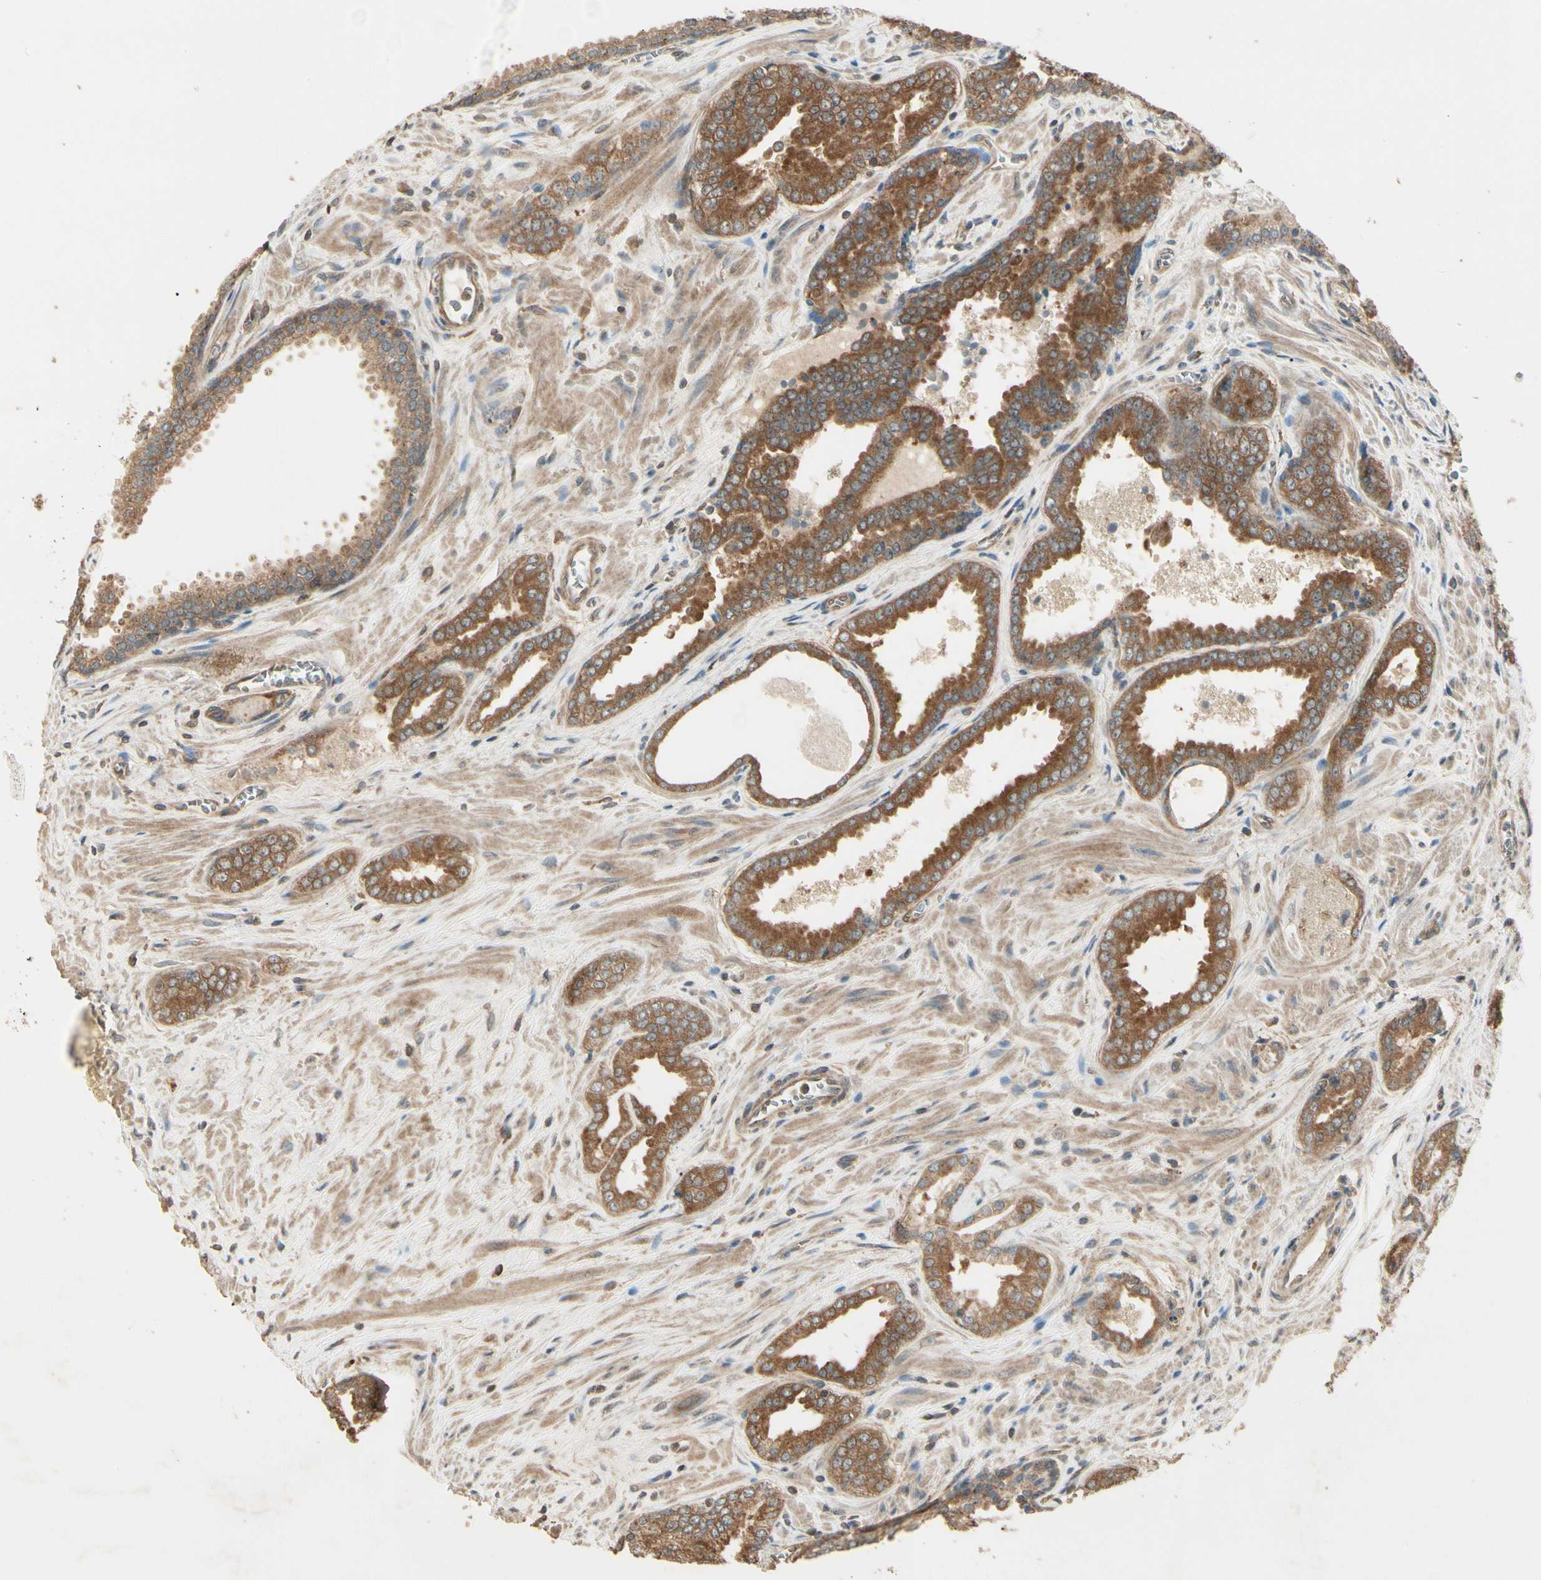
{"staining": {"intensity": "moderate", "quantity": ">75%", "location": "cytoplasmic/membranous"}, "tissue": "prostate cancer", "cell_type": "Tumor cells", "image_type": "cancer", "snomed": [{"axis": "morphology", "description": "Adenocarcinoma, Low grade"}, {"axis": "topography", "description": "Prostate"}], "caption": "Immunohistochemical staining of adenocarcinoma (low-grade) (prostate) demonstrates medium levels of moderate cytoplasmic/membranous protein expression in about >75% of tumor cells.", "gene": "CCT7", "patient": {"sex": "male", "age": 60}}